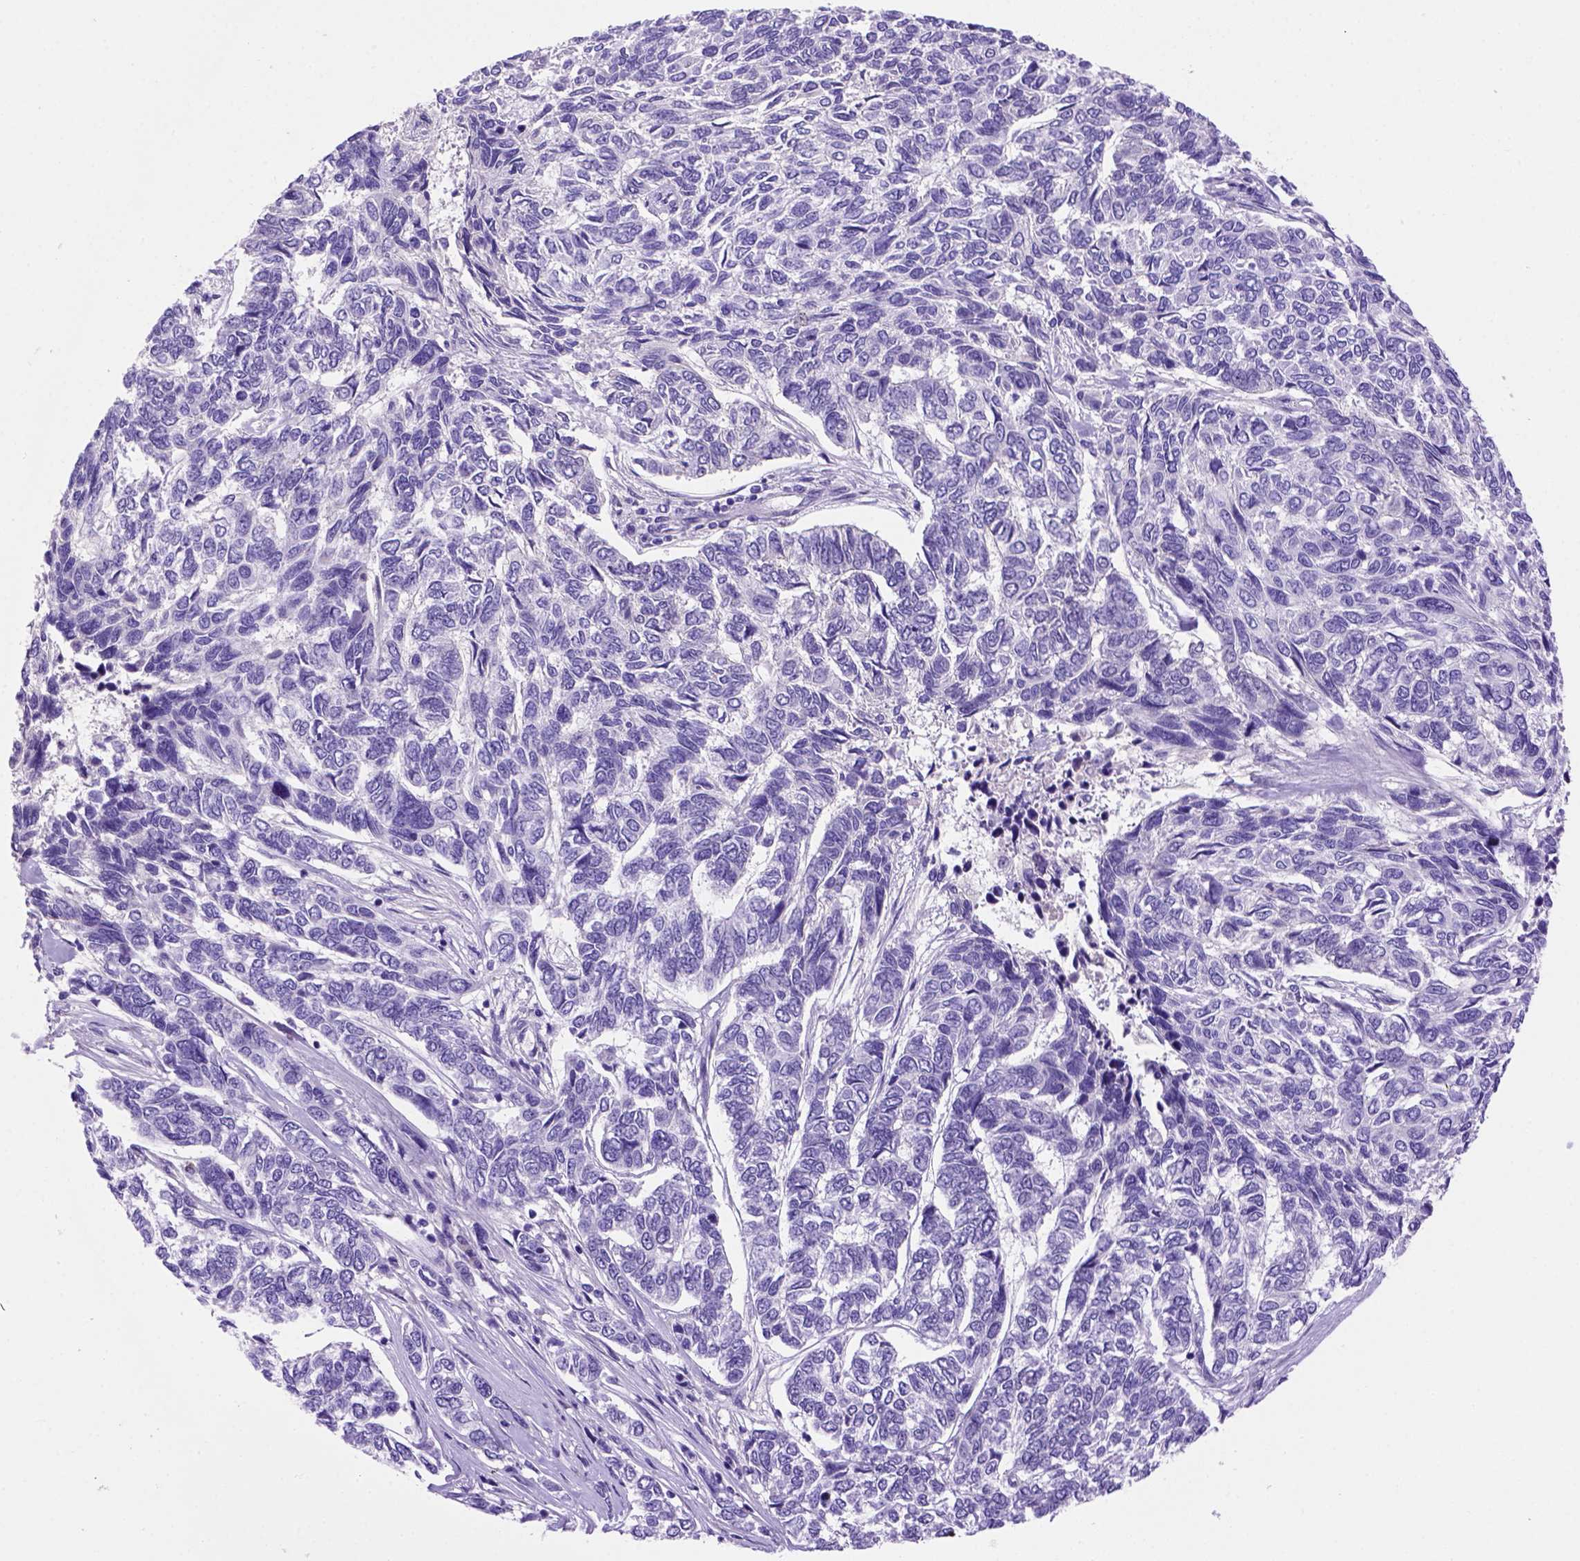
{"staining": {"intensity": "negative", "quantity": "none", "location": "none"}, "tissue": "skin cancer", "cell_type": "Tumor cells", "image_type": "cancer", "snomed": [{"axis": "morphology", "description": "Basal cell carcinoma"}, {"axis": "topography", "description": "Skin"}], "caption": "Tumor cells show no significant staining in basal cell carcinoma (skin).", "gene": "FAM81B", "patient": {"sex": "female", "age": 65}}